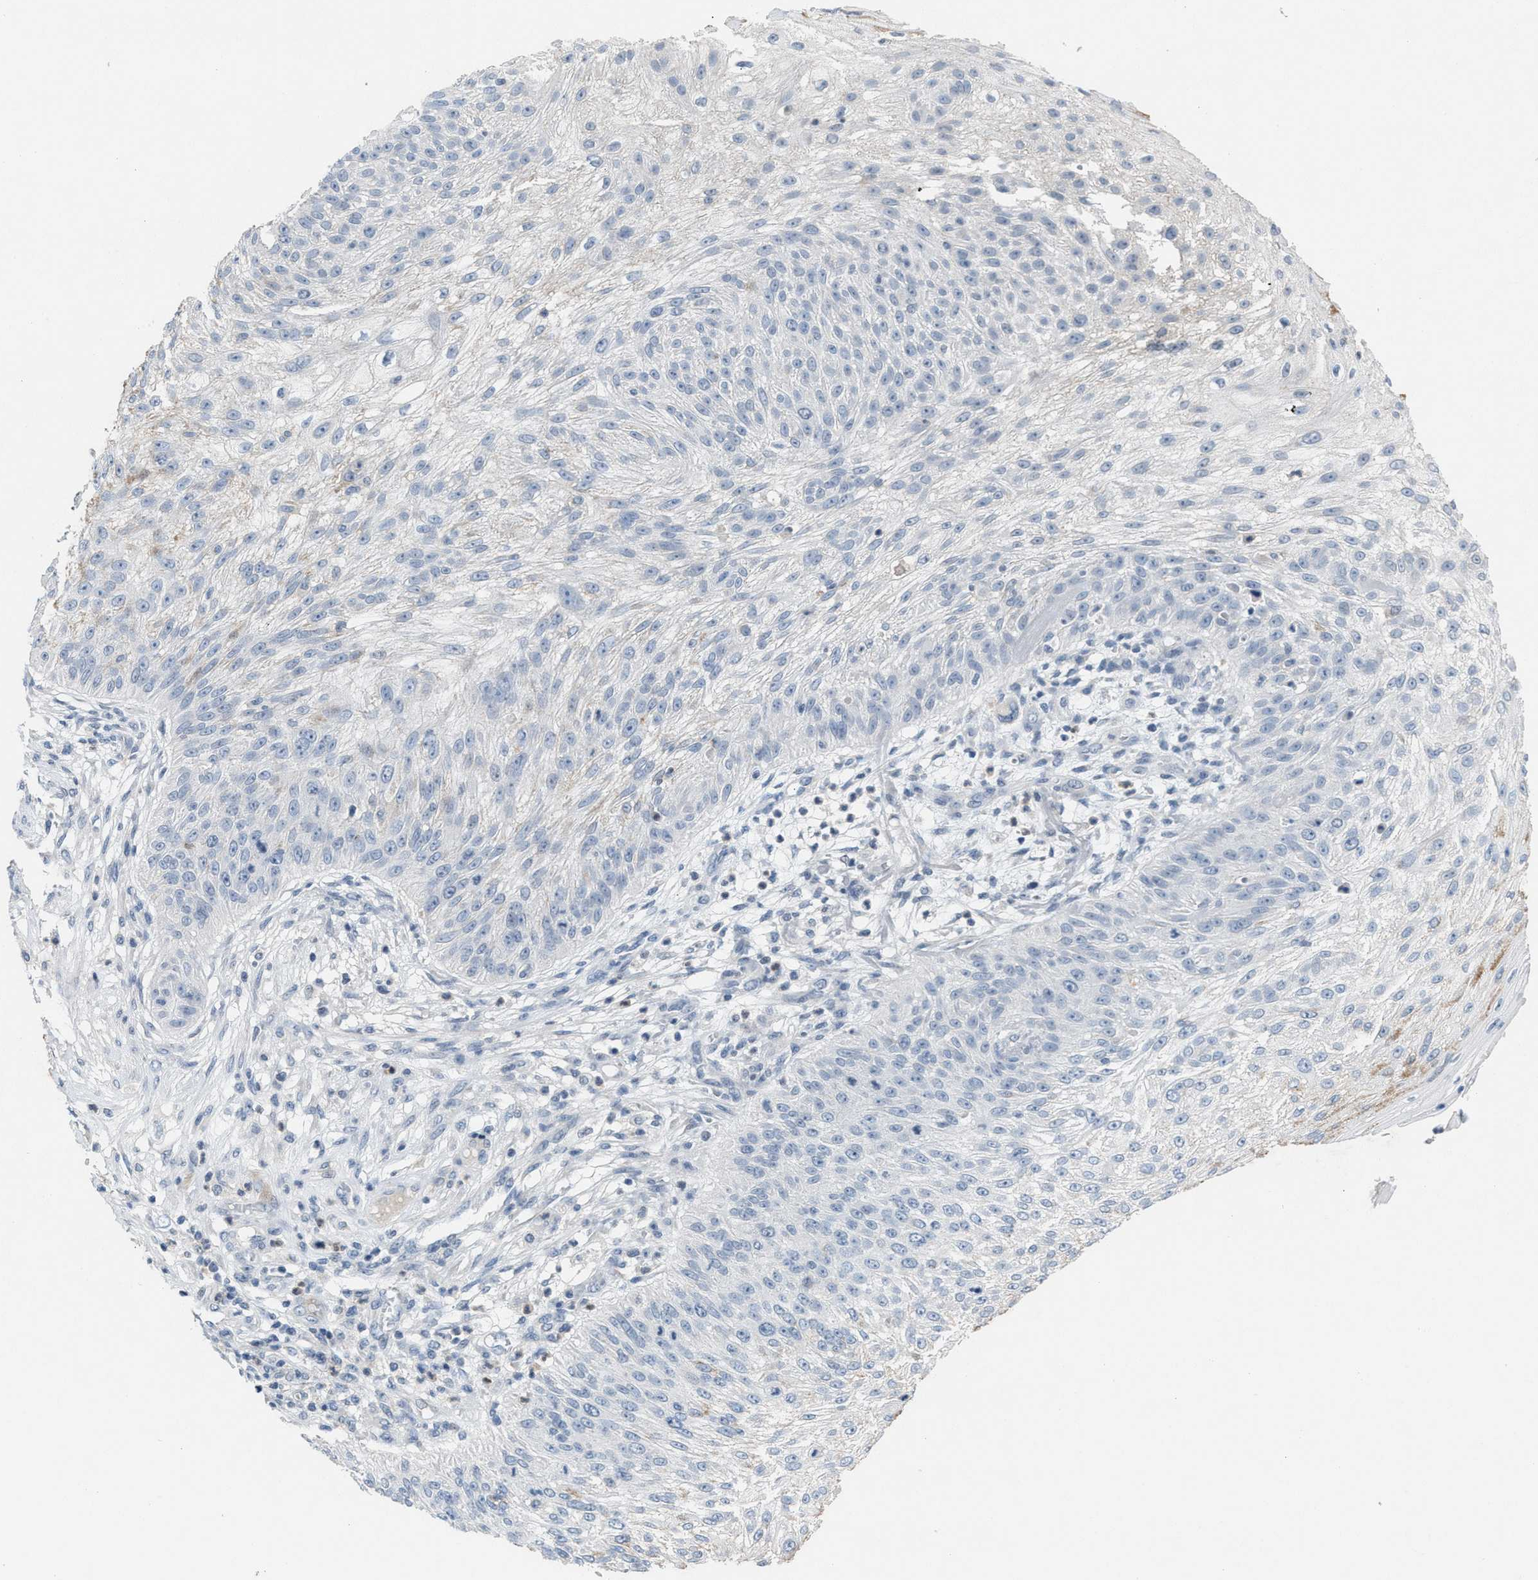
{"staining": {"intensity": "negative", "quantity": "none", "location": "none"}, "tissue": "skin cancer", "cell_type": "Tumor cells", "image_type": "cancer", "snomed": [{"axis": "morphology", "description": "Squamous cell carcinoma, NOS"}, {"axis": "topography", "description": "Skin"}], "caption": "IHC histopathology image of neoplastic tissue: human skin cancer (squamous cell carcinoma) stained with DAB (3,3'-diaminobenzidine) reveals no significant protein expression in tumor cells.", "gene": "SLC5A5", "patient": {"sex": "female", "age": 80}}